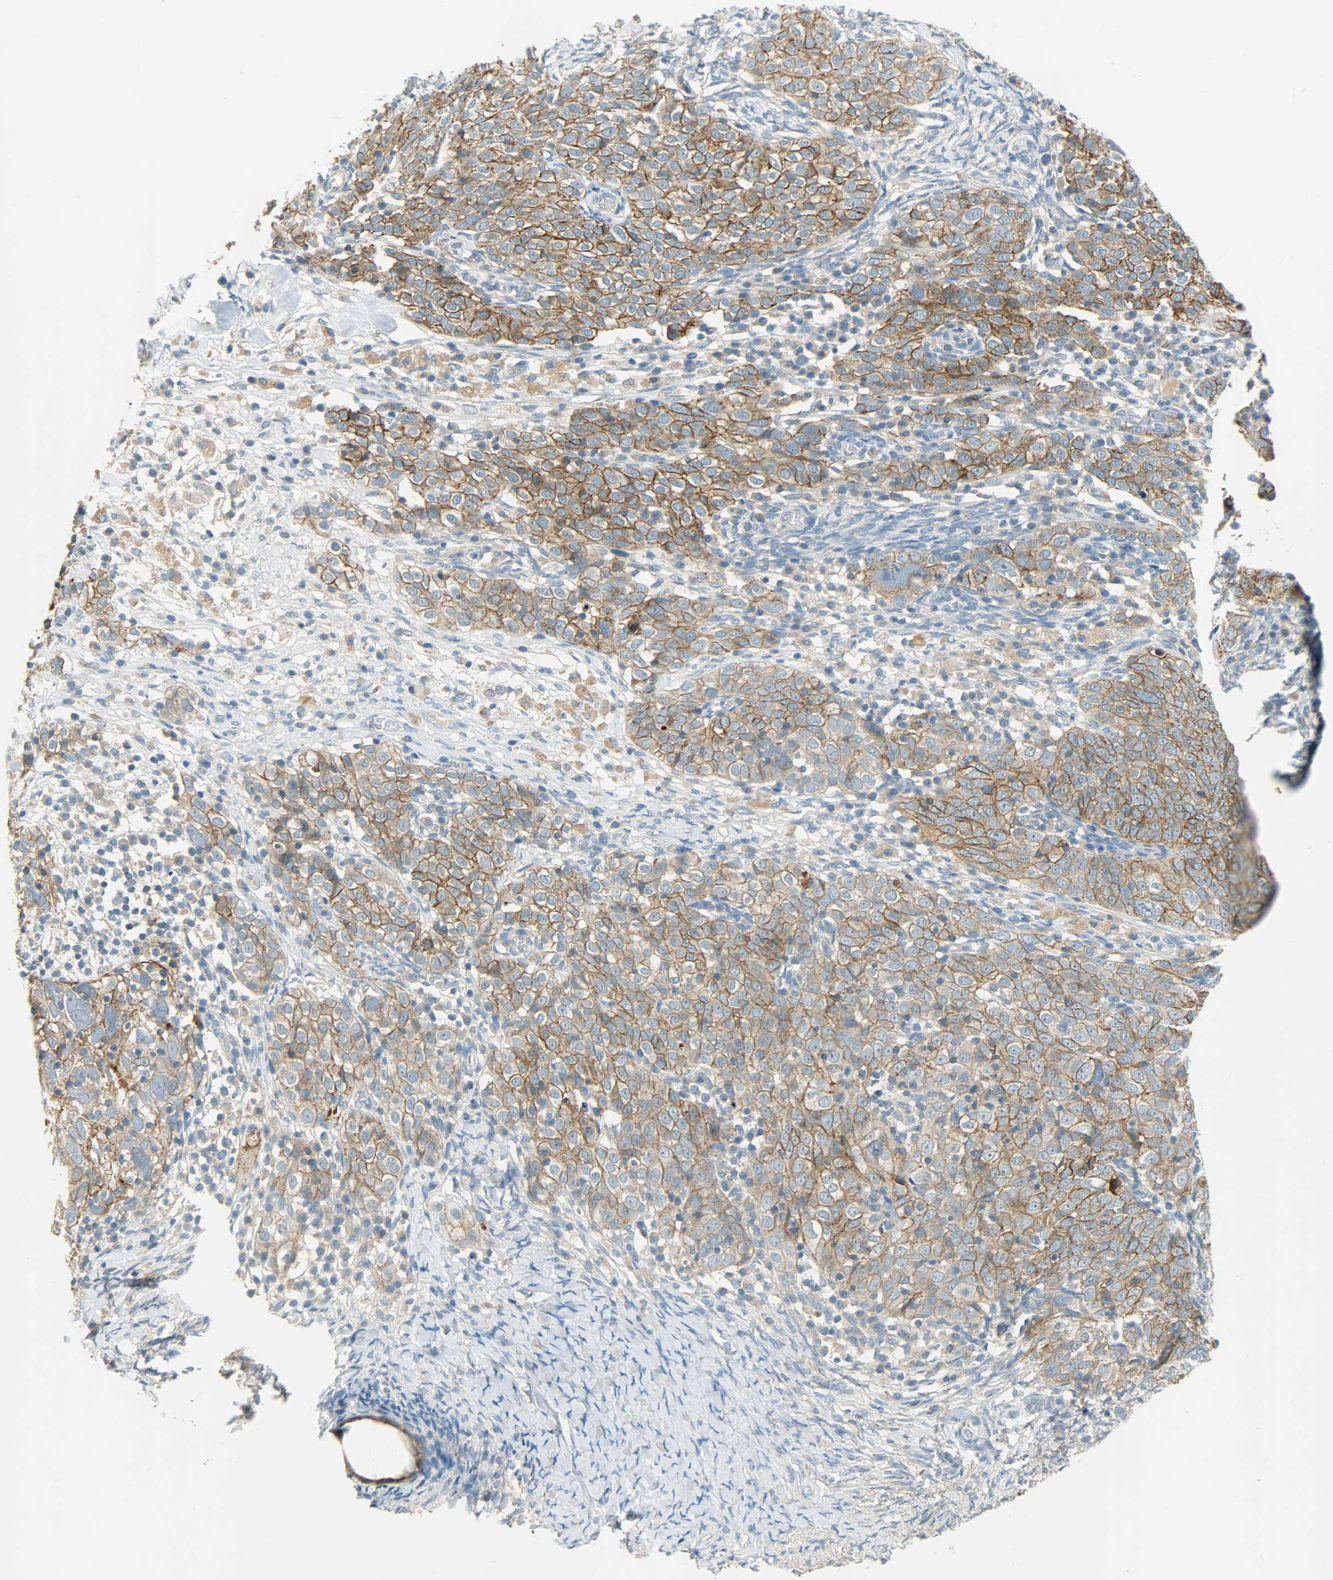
{"staining": {"intensity": "strong", "quantity": ">75%", "location": "cytoplasmic/membranous"}, "tissue": "ovarian cancer", "cell_type": "Tumor cells", "image_type": "cancer", "snomed": [{"axis": "morphology", "description": "Normal tissue, NOS"}, {"axis": "morphology", "description": "Cystadenocarcinoma, serous, NOS"}, {"axis": "topography", "description": "Ovary"}], "caption": "The histopathology image exhibits immunohistochemical staining of serous cystadenocarcinoma (ovarian). There is strong cytoplasmic/membranous expression is present in approximately >75% of tumor cells.", "gene": "DSG2", "patient": {"sex": "female", "age": 62}}